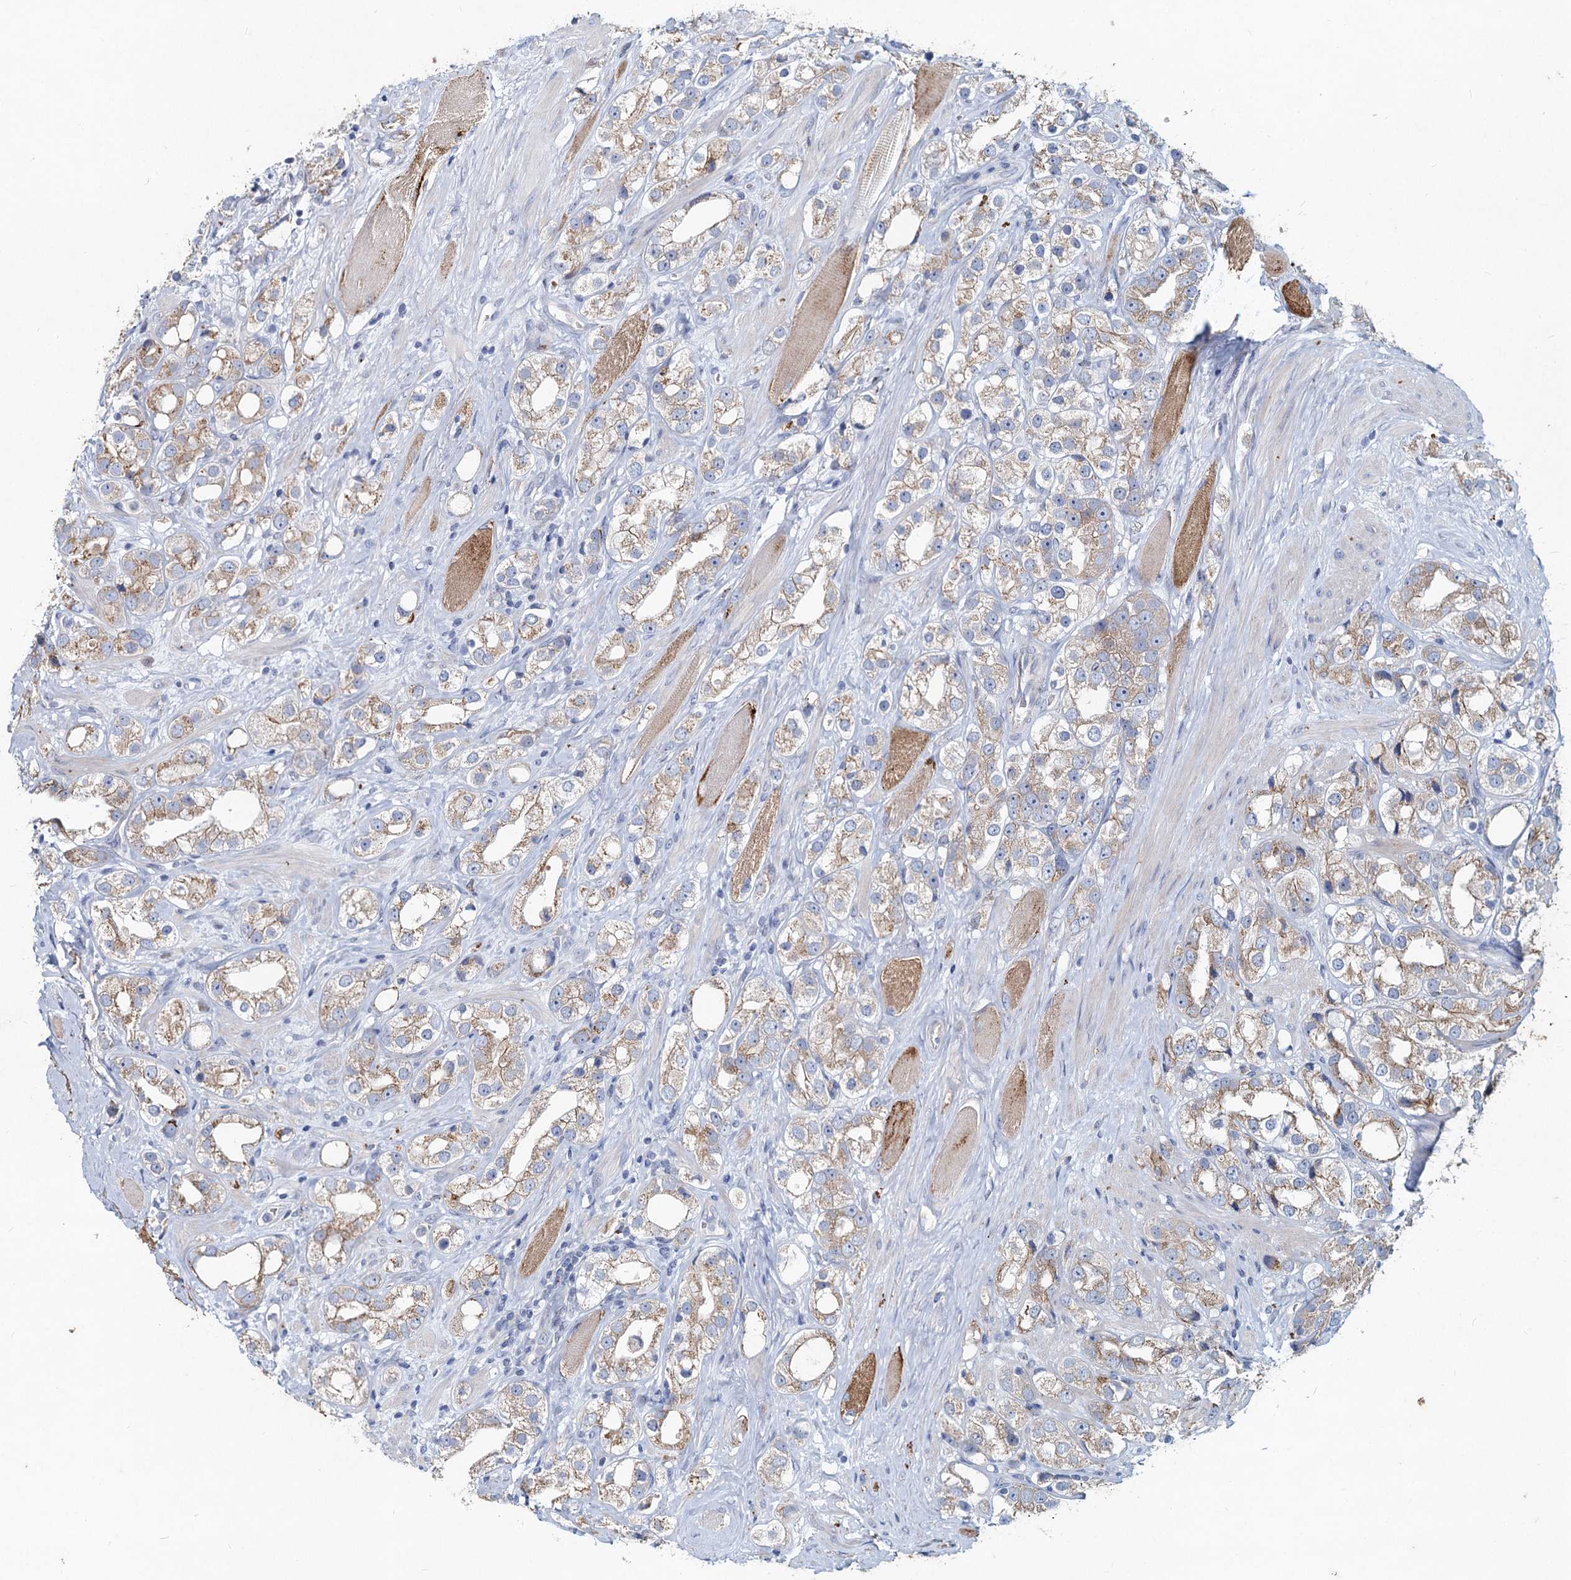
{"staining": {"intensity": "weak", "quantity": "25%-75%", "location": "cytoplasmic/membranous"}, "tissue": "prostate cancer", "cell_type": "Tumor cells", "image_type": "cancer", "snomed": [{"axis": "morphology", "description": "Adenocarcinoma, NOS"}, {"axis": "topography", "description": "Prostate"}], "caption": "Adenocarcinoma (prostate) tissue demonstrates weak cytoplasmic/membranous expression in approximately 25%-75% of tumor cells Ihc stains the protein of interest in brown and the nuclei are stained blue.", "gene": "TMX2", "patient": {"sex": "male", "age": 79}}